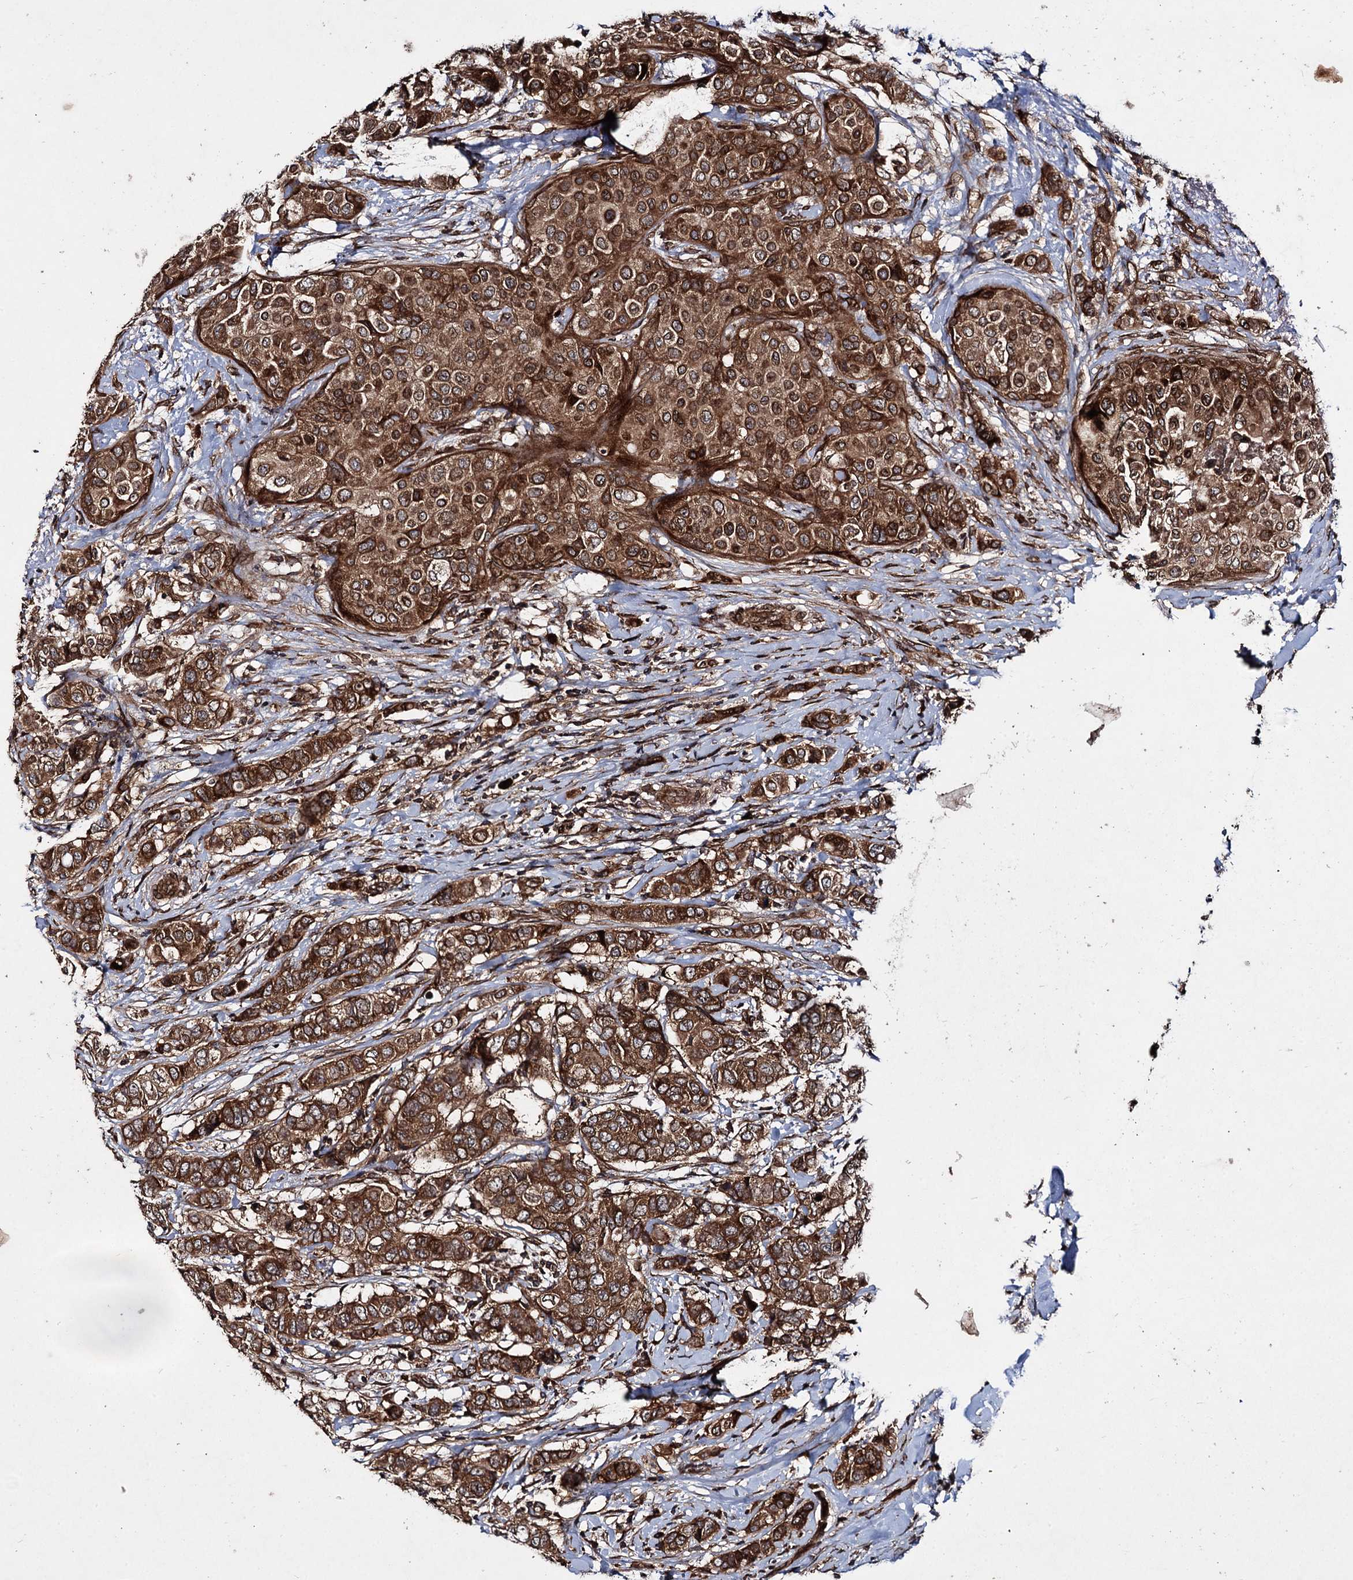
{"staining": {"intensity": "strong", "quantity": ">75%", "location": "cytoplasmic/membranous"}, "tissue": "breast cancer", "cell_type": "Tumor cells", "image_type": "cancer", "snomed": [{"axis": "morphology", "description": "Lobular carcinoma"}, {"axis": "topography", "description": "Breast"}], "caption": "The histopathology image reveals staining of breast lobular carcinoma, revealing strong cytoplasmic/membranous protein positivity (brown color) within tumor cells.", "gene": "DCP1B", "patient": {"sex": "female", "age": 51}}